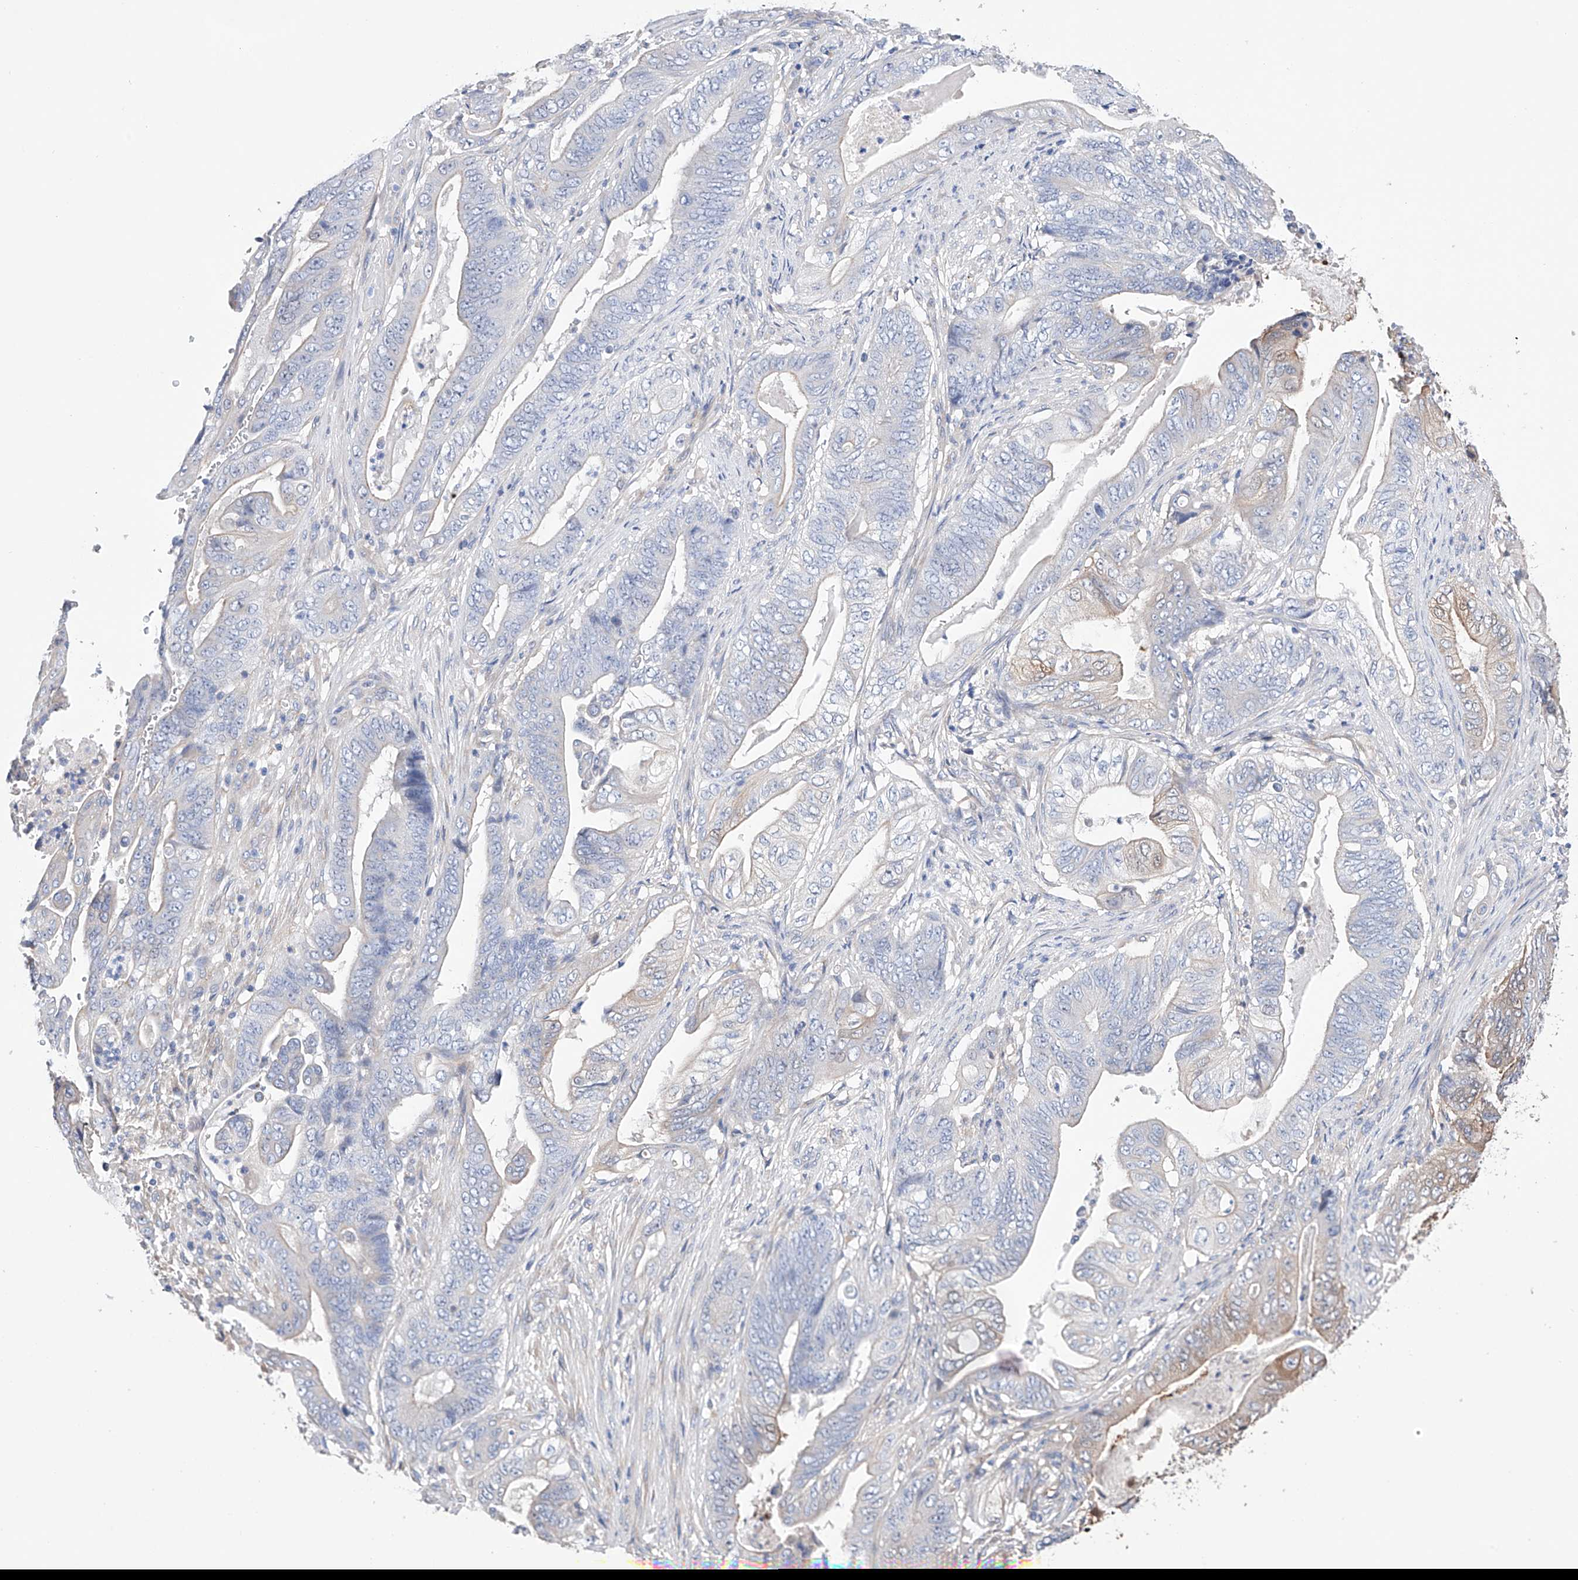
{"staining": {"intensity": "negative", "quantity": "none", "location": "none"}, "tissue": "stomach cancer", "cell_type": "Tumor cells", "image_type": "cancer", "snomed": [{"axis": "morphology", "description": "Adenocarcinoma, NOS"}, {"axis": "topography", "description": "Stomach"}], "caption": "This micrograph is of adenocarcinoma (stomach) stained with immunohistochemistry to label a protein in brown with the nuclei are counter-stained blue. There is no positivity in tumor cells. (Brightfield microscopy of DAB IHC at high magnification).", "gene": "AFG1L", "patient": {"sex": "female", "age": 73}}